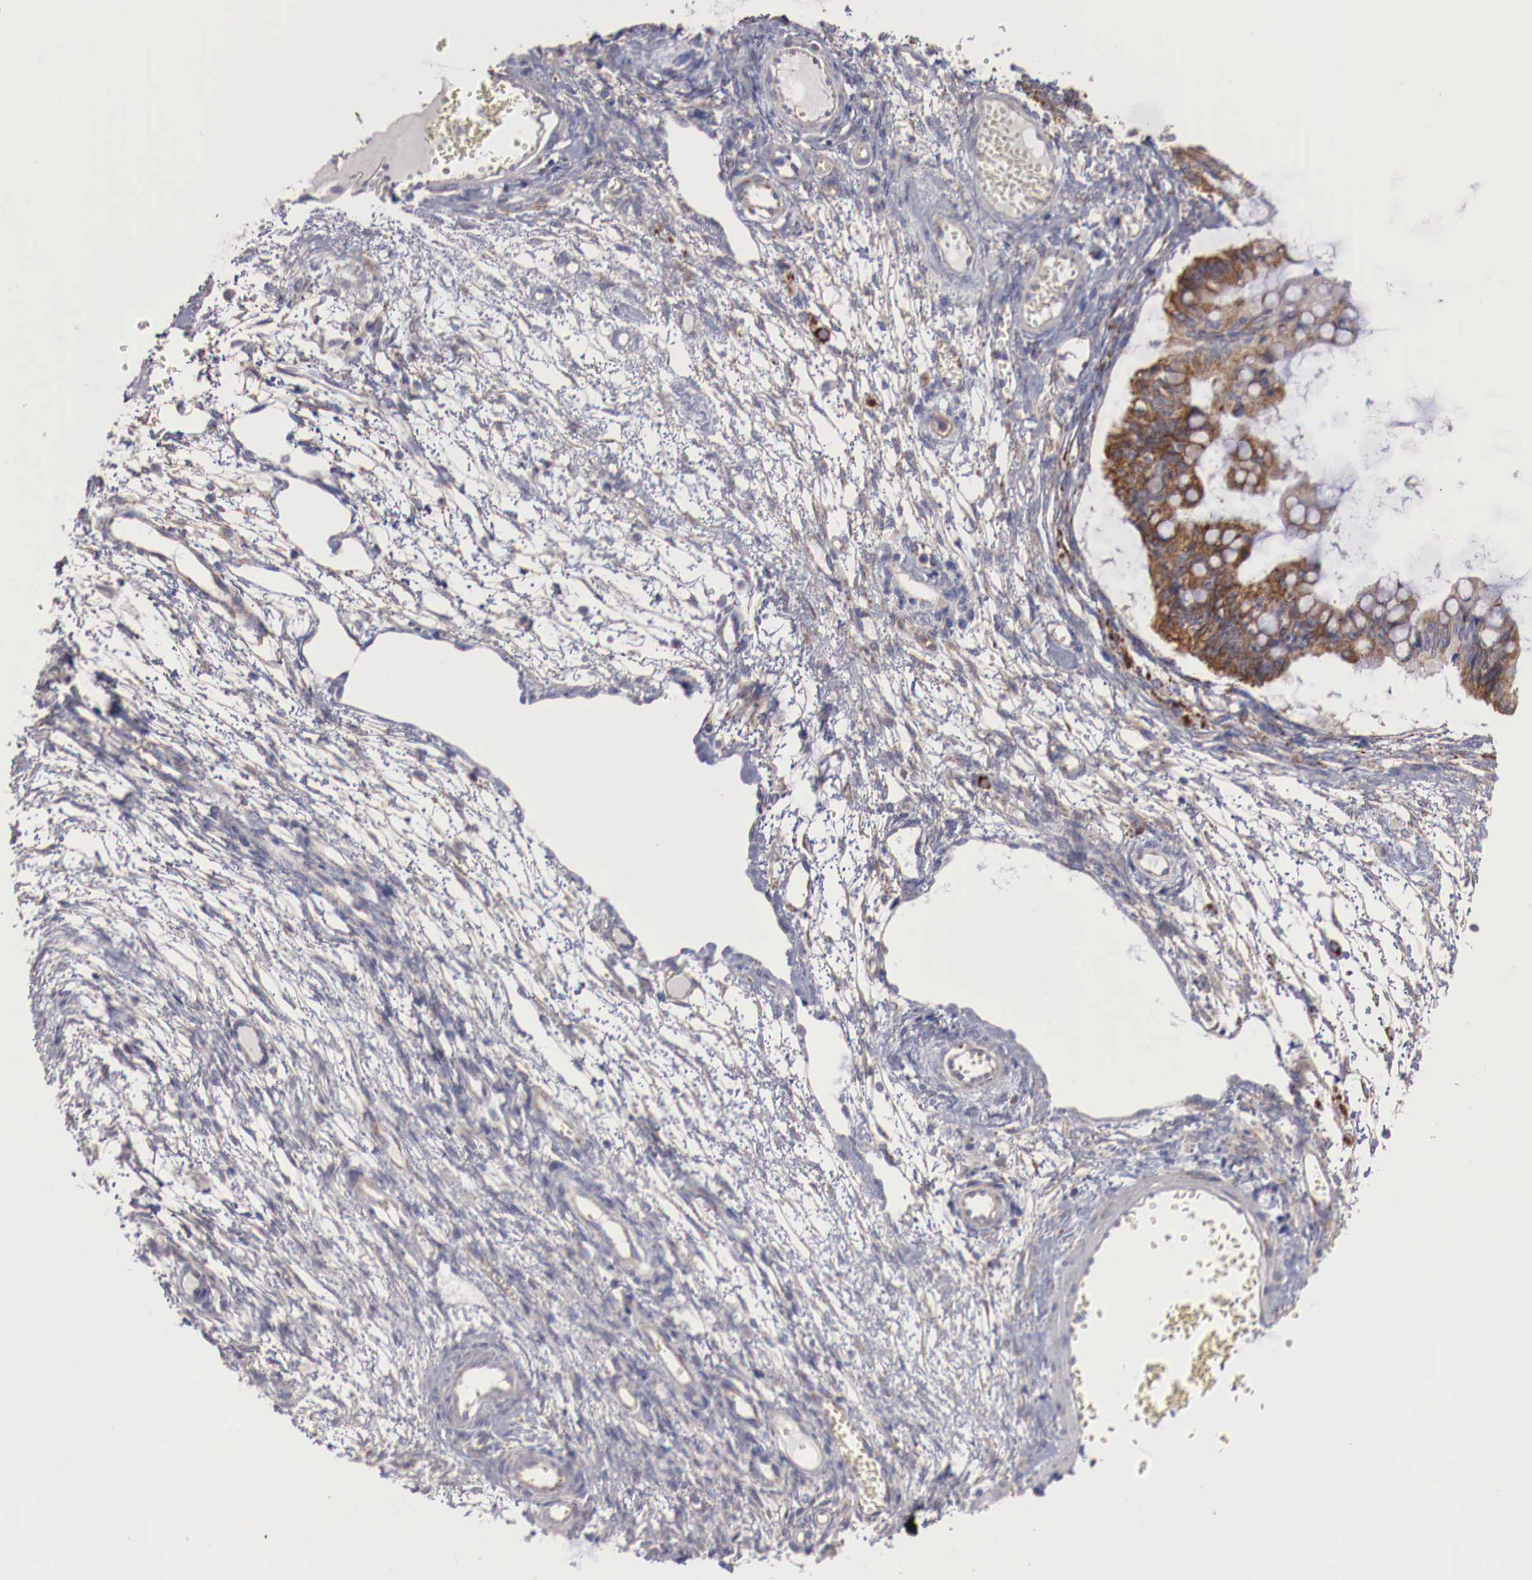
{"staining": {"intensity": "strong", "quantity": ">75%", "location": "cytoplasmic/membranous"}, "tissue": "ovarian cancer", "cell_type": "Tumor cells", "image_type": "cancer", "snomed": [{"axis": "morphology", "description": "Cystadenocarcinoma, mucinous, NOS"}, {"axis": "topography", "description": "Ovary"}], "caption": "High-magnification brightfield microscopy of mucinous cystadenocarcinoma (ovarian) stained with DAB (brown) and counterstained with hematoxylin (blue). tumor cells exhibit strong cytoplasmic/membranous staining is appreciated in about>75% of cells.", "gene": "XPNPEP3", "patient": {"sex": "female", "age": 57}}